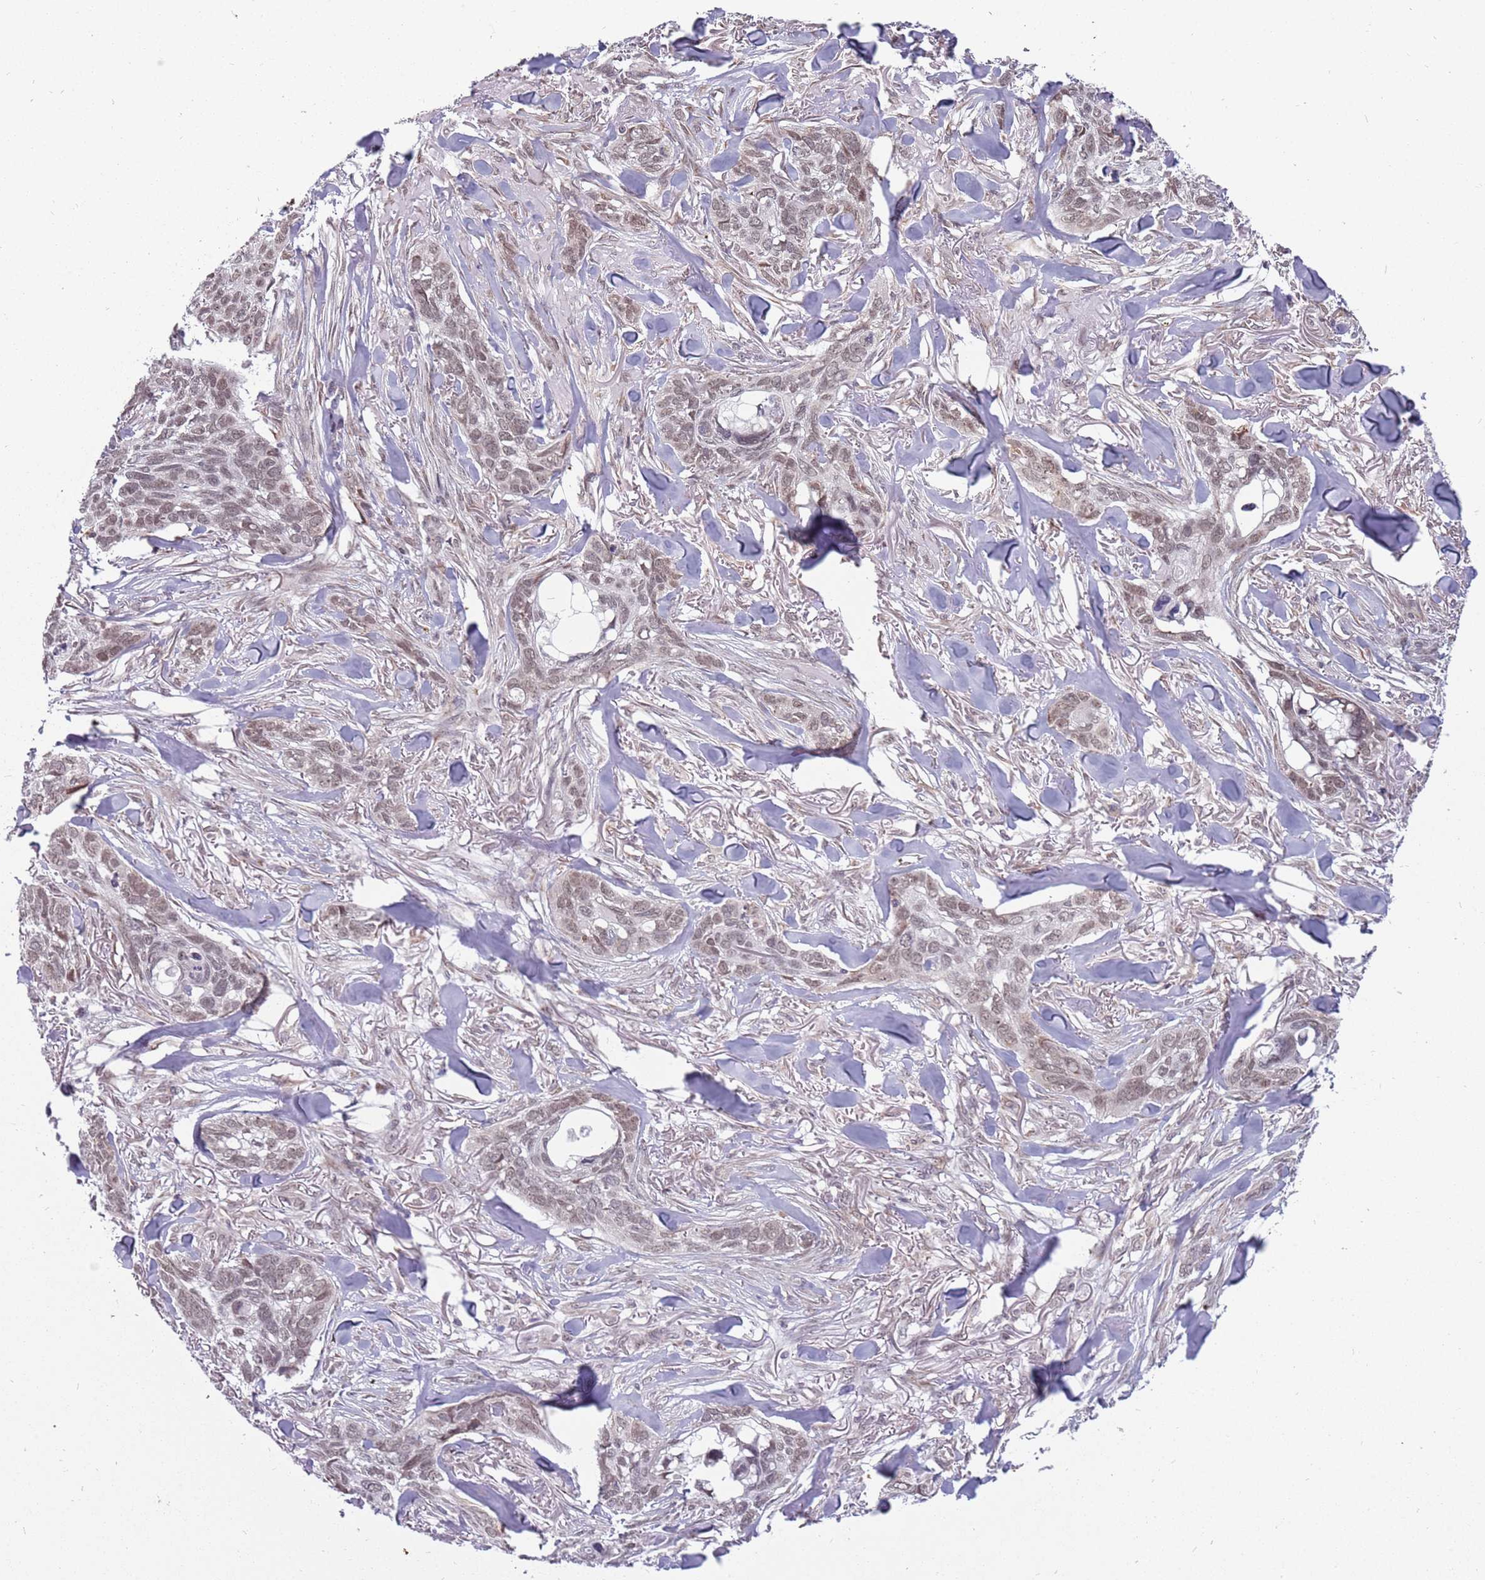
{"staining": {"intensity": "weak", "quantity": "25%-75%", "location": "nuclear"}, "tissue": "skin cancer", "cell_type": "Tumor cells", "image_type": "cancer", "snomed": [{"axis": "morphology", "description": "Basal cell carcinoma"}, {"axis": "topography", "description": "Skin"}], "caption": "Approximately 25%-75% of tumor cells in basal cell carcinoma (skin) display weak nuclear protein staining as visualized by brown immunohistochemical staining.", "gene": "BARD1", "patient": {"sex": "male", "age": 86}}